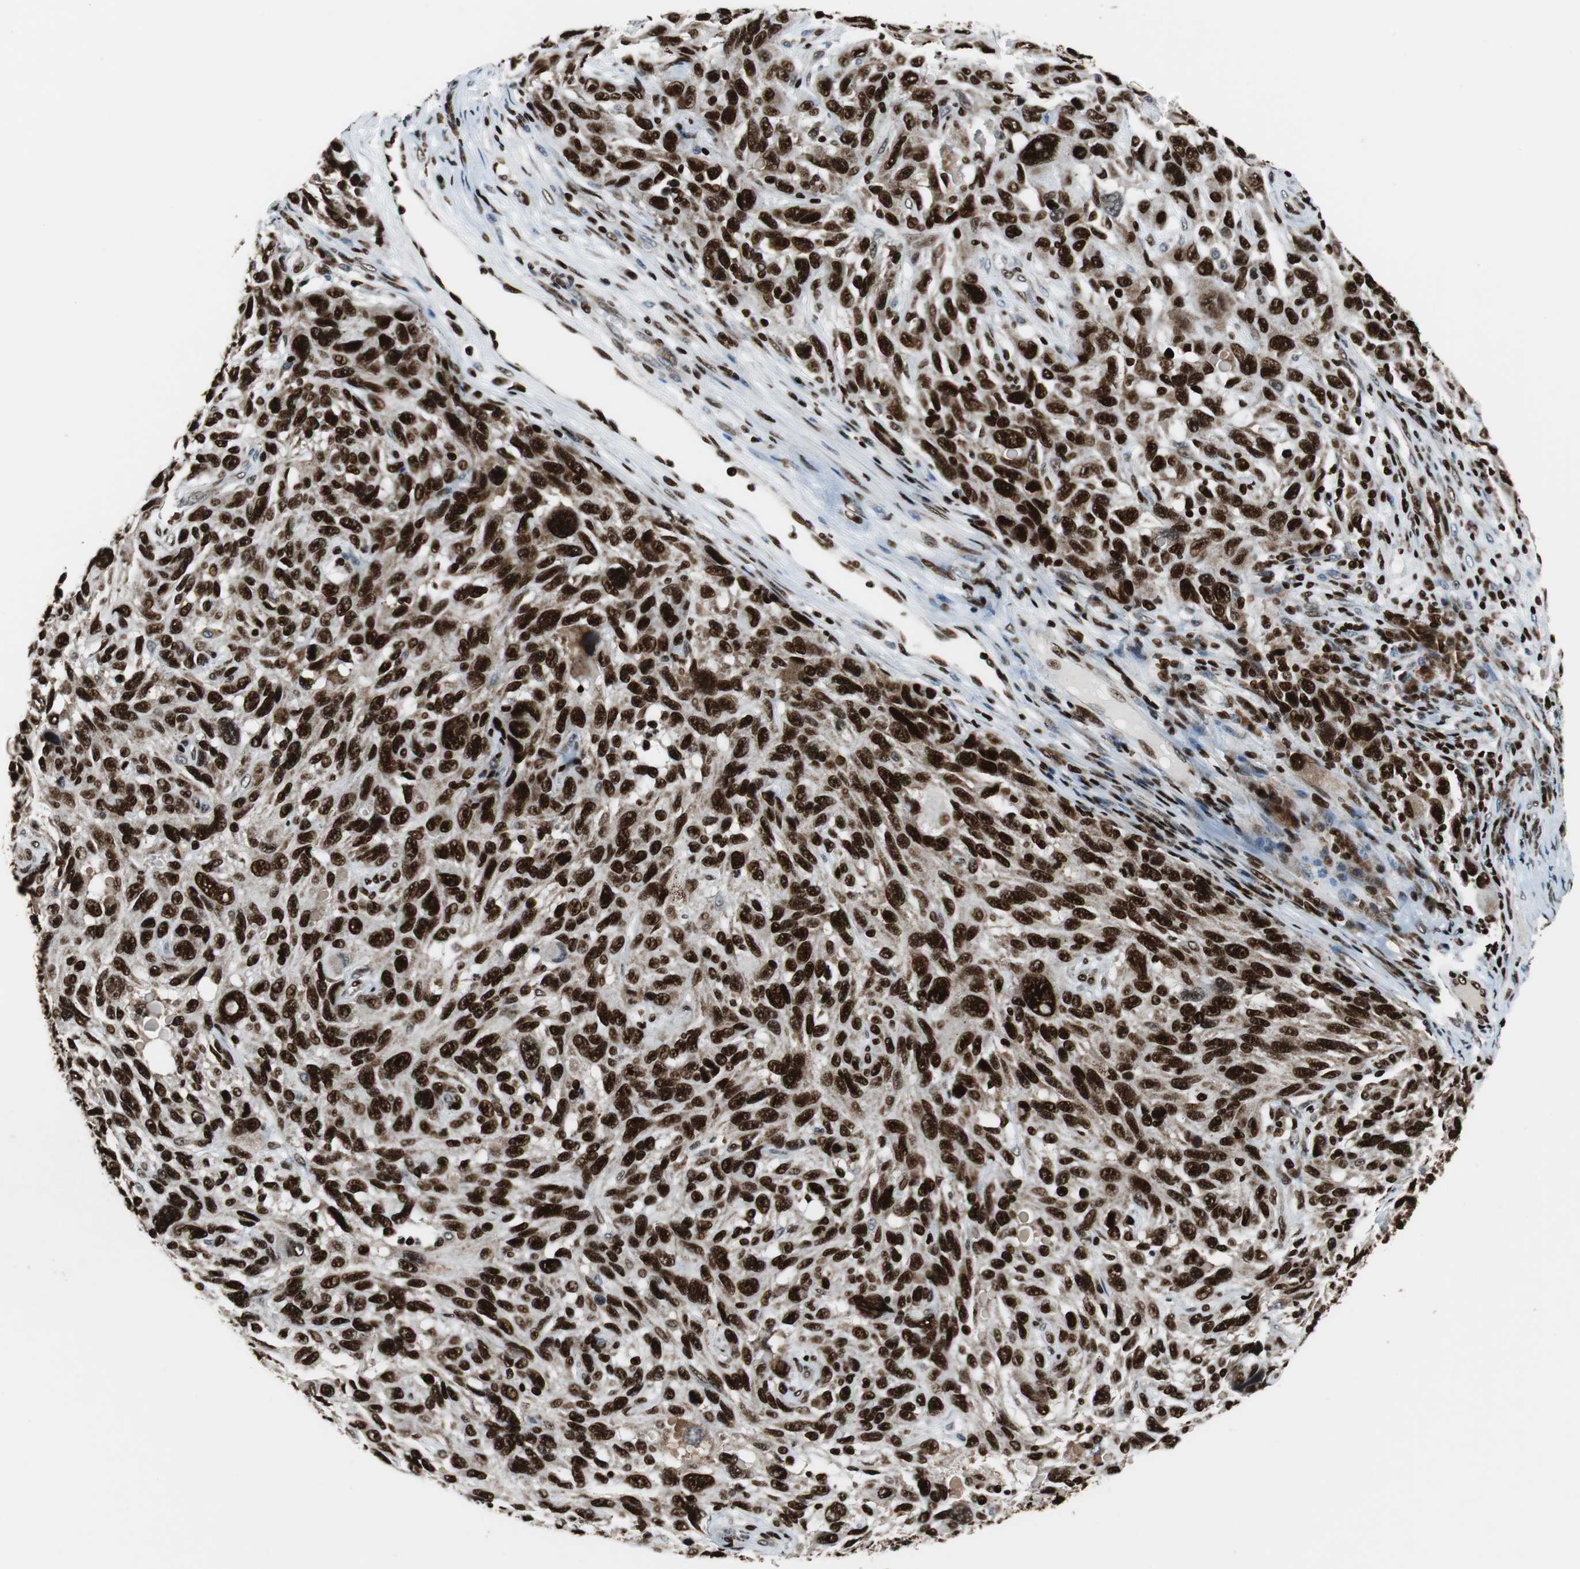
{"staining": {"intensity": "strong", "quantity": ">75%", "location": "nuclear"}, "tissue": "melanoma", "cell_type": "Tumor cells", "image_type": "cancer", "snomed": [{"axis": "morphology", "description": "Malignant melanoma, NOS"}, {"axis": "topography", "description": "Skin"}], "caption": "IHC of malignant melanoma demonstrates high levels of strong nuclear expression in about >75% of tumor cells. Nuclei are stained in blue.", "gene": "HDAC1", "patient": {"sex": "male", "age": 53}}